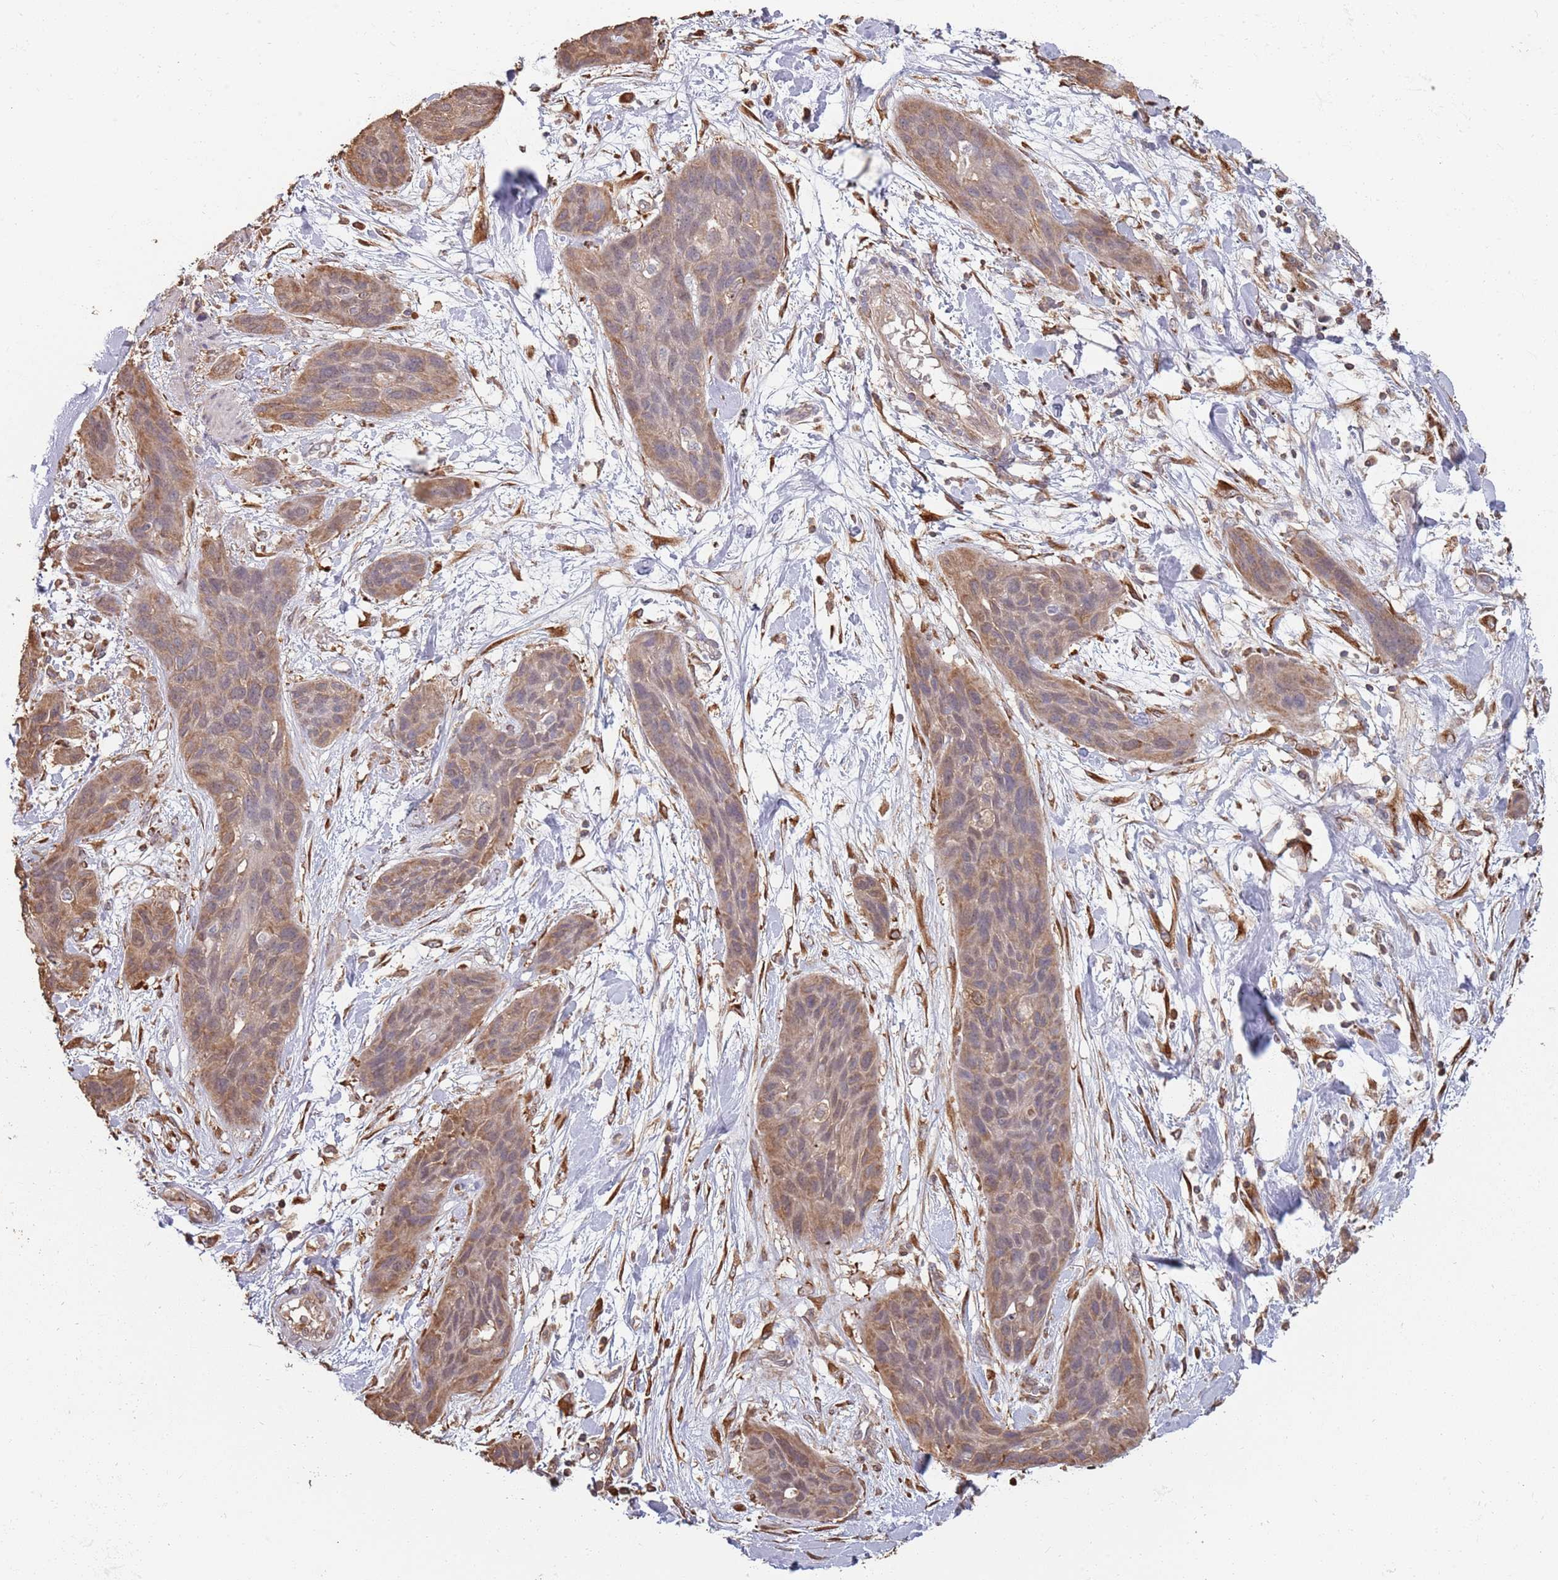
{"staining": {"intensity": "moderate", "quantity": "25%-75%", "location": "cytoplasmic/membranous"}, "tissue": "lung cancer", "cell_type": "Tumor cells", "image_type": "cancer", "snomed": [{"axis": "morphology", "description": "Squamous cell carcinoma, NOS"}, {"axis": "topography", "description": "Lung"}], "caption": "Tumor cells display medium levels of moderate cytoplasmic/membranous positivity in approximately 25%-75% of cells in human lung squamous cell carcinoma.", "gene": "COG4", "patient": {"sex": "female", "age": 70}}